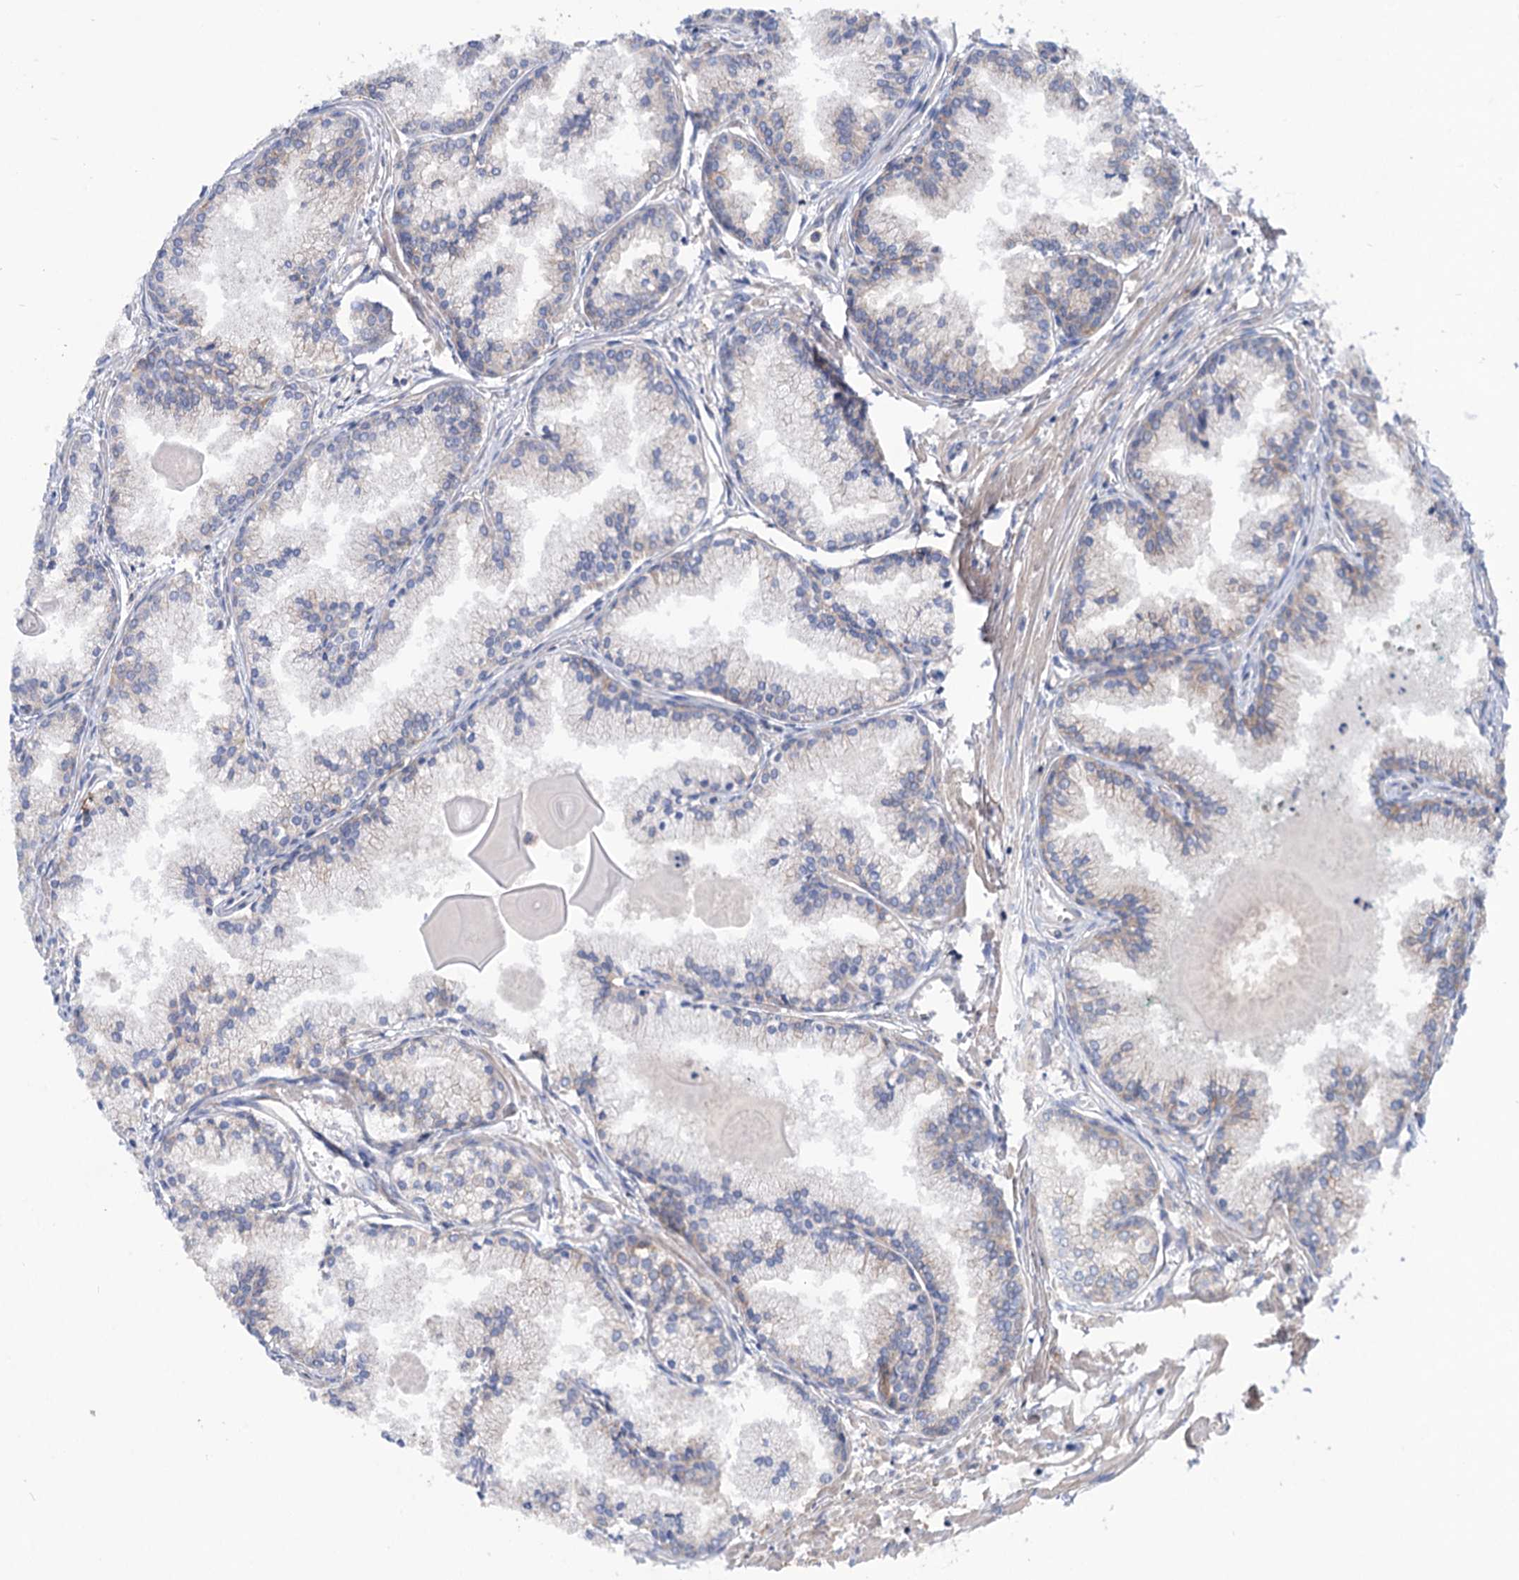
{"staining": {"intensity": "moderate", "quantity": "25%-75%", "location": "cytoplasmic/membranous"}, "tissue": "prostate cancer", "cell_type": "Tumor cells", "image_type": "cancer", "snomed": [{"axis": "morphology", "description": "Adenocarcinoma, High grade"}, {"axis": "topography", "description": "Prostate"}], "caption": "Brown immunohistochemical staining in human prostate cancer (adenocarcinoma (high-grade)) displays moderate cytoplasmic/membranous staining in approximately 25%-75% of tumor cells. The protein of interest is stained brown, and the nuclei are stained in blue (DAB (3,3'-diaminobenzidine) IHC with brightfield microscopy, high magnification).", "gene": "SEC24A", "patient": {"sex": "male", "age": 68}}